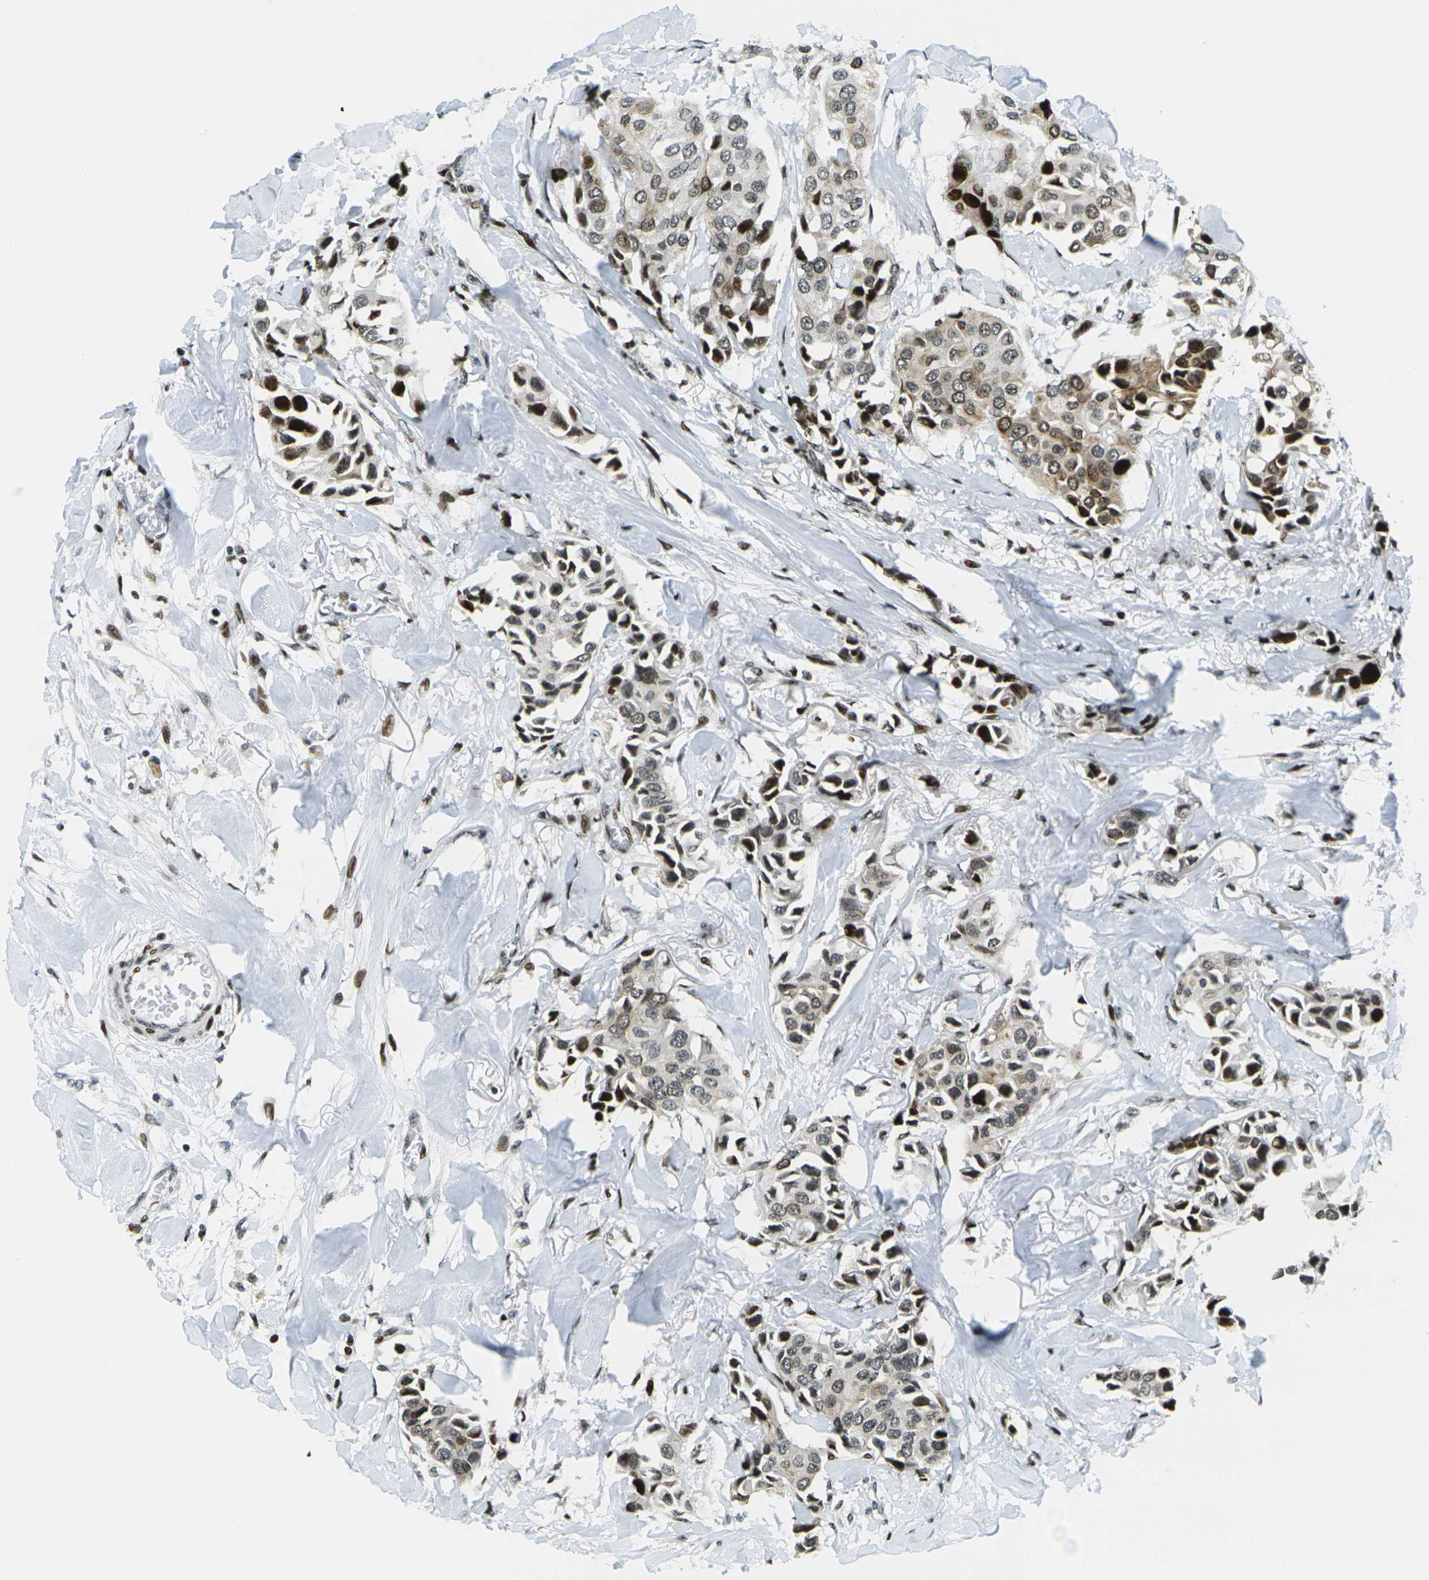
{"staining": {"intensity": "moderate", "quantity": ">75%", "location": "nuclear"}, "tissue": "breast cancer", "cell_type": "Tumor cells", "image_type": "cancer", "snomed": [{"axis": "morphology", "description": "Duct carcinoma"}, {"axis": "topography", "description": "Breast"}], "caption": "Protein staining displays moderate nuclear positivity in about >75% of tumor cells in breast invasive ductal carcinoma. The protein of interest is shown in brown color, while the nuclei are stained blue.", "gene": "H3-3A", "patient": {"sex": "female", "age": 80}}